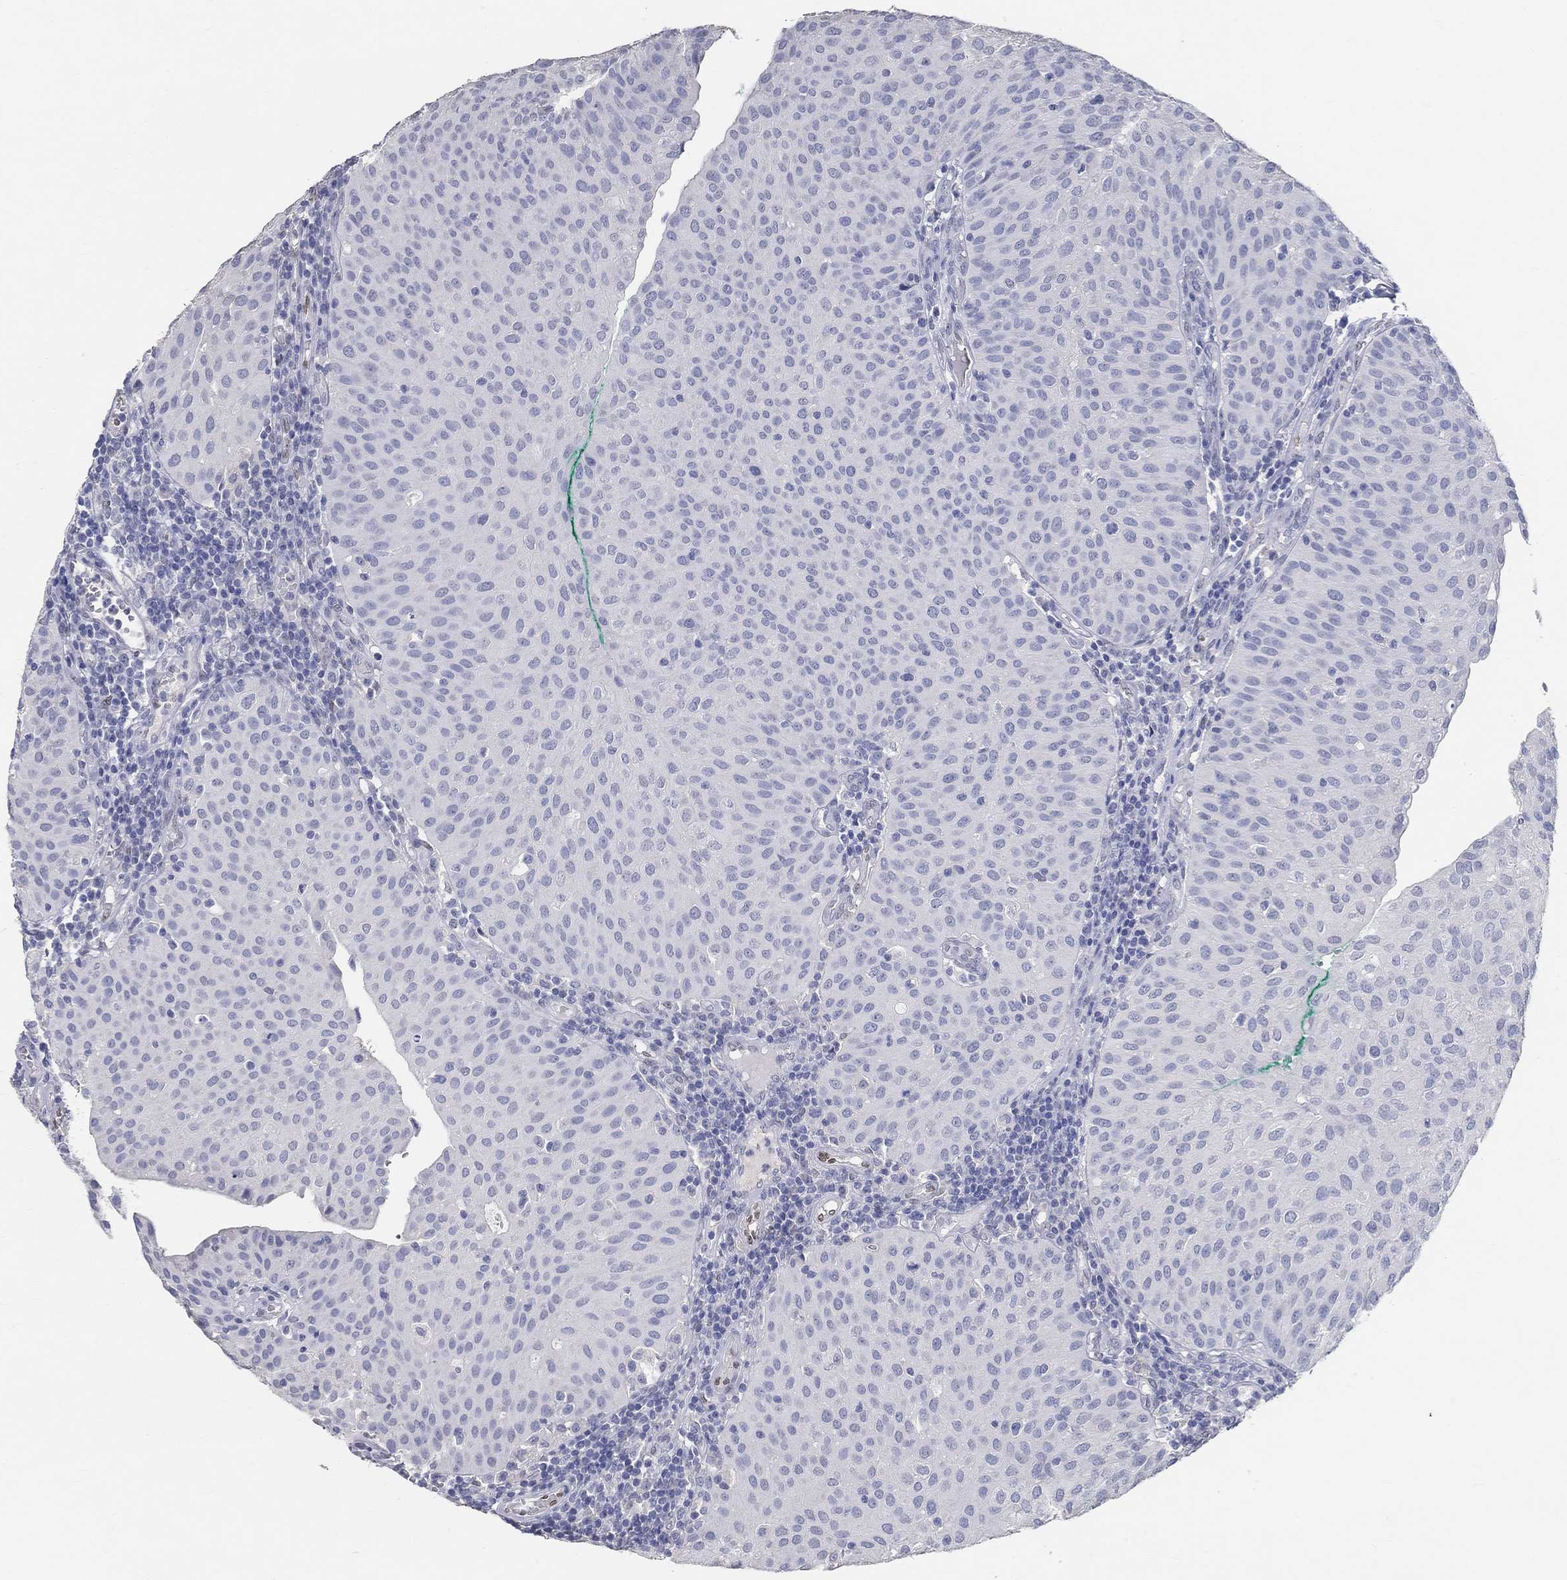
{"staining": {"intensity": "negative", "quantity": "none", "location": "none"}, "tissue": "urothelial cancer", "cell_type": "Tumor cells", "image_type": "cancer", "snomed": [{"axis": "morphology", "description": "Urothelial carcinoma, Low grade"}, {"axis": "topography", "description": "Urinary bladder"}], "caption": "Micrograph shows no protein expression in tumor cells of urothelial cancer tissue.", "gene": "FGF2", "patient": {"sex": "male", "age": 54}}